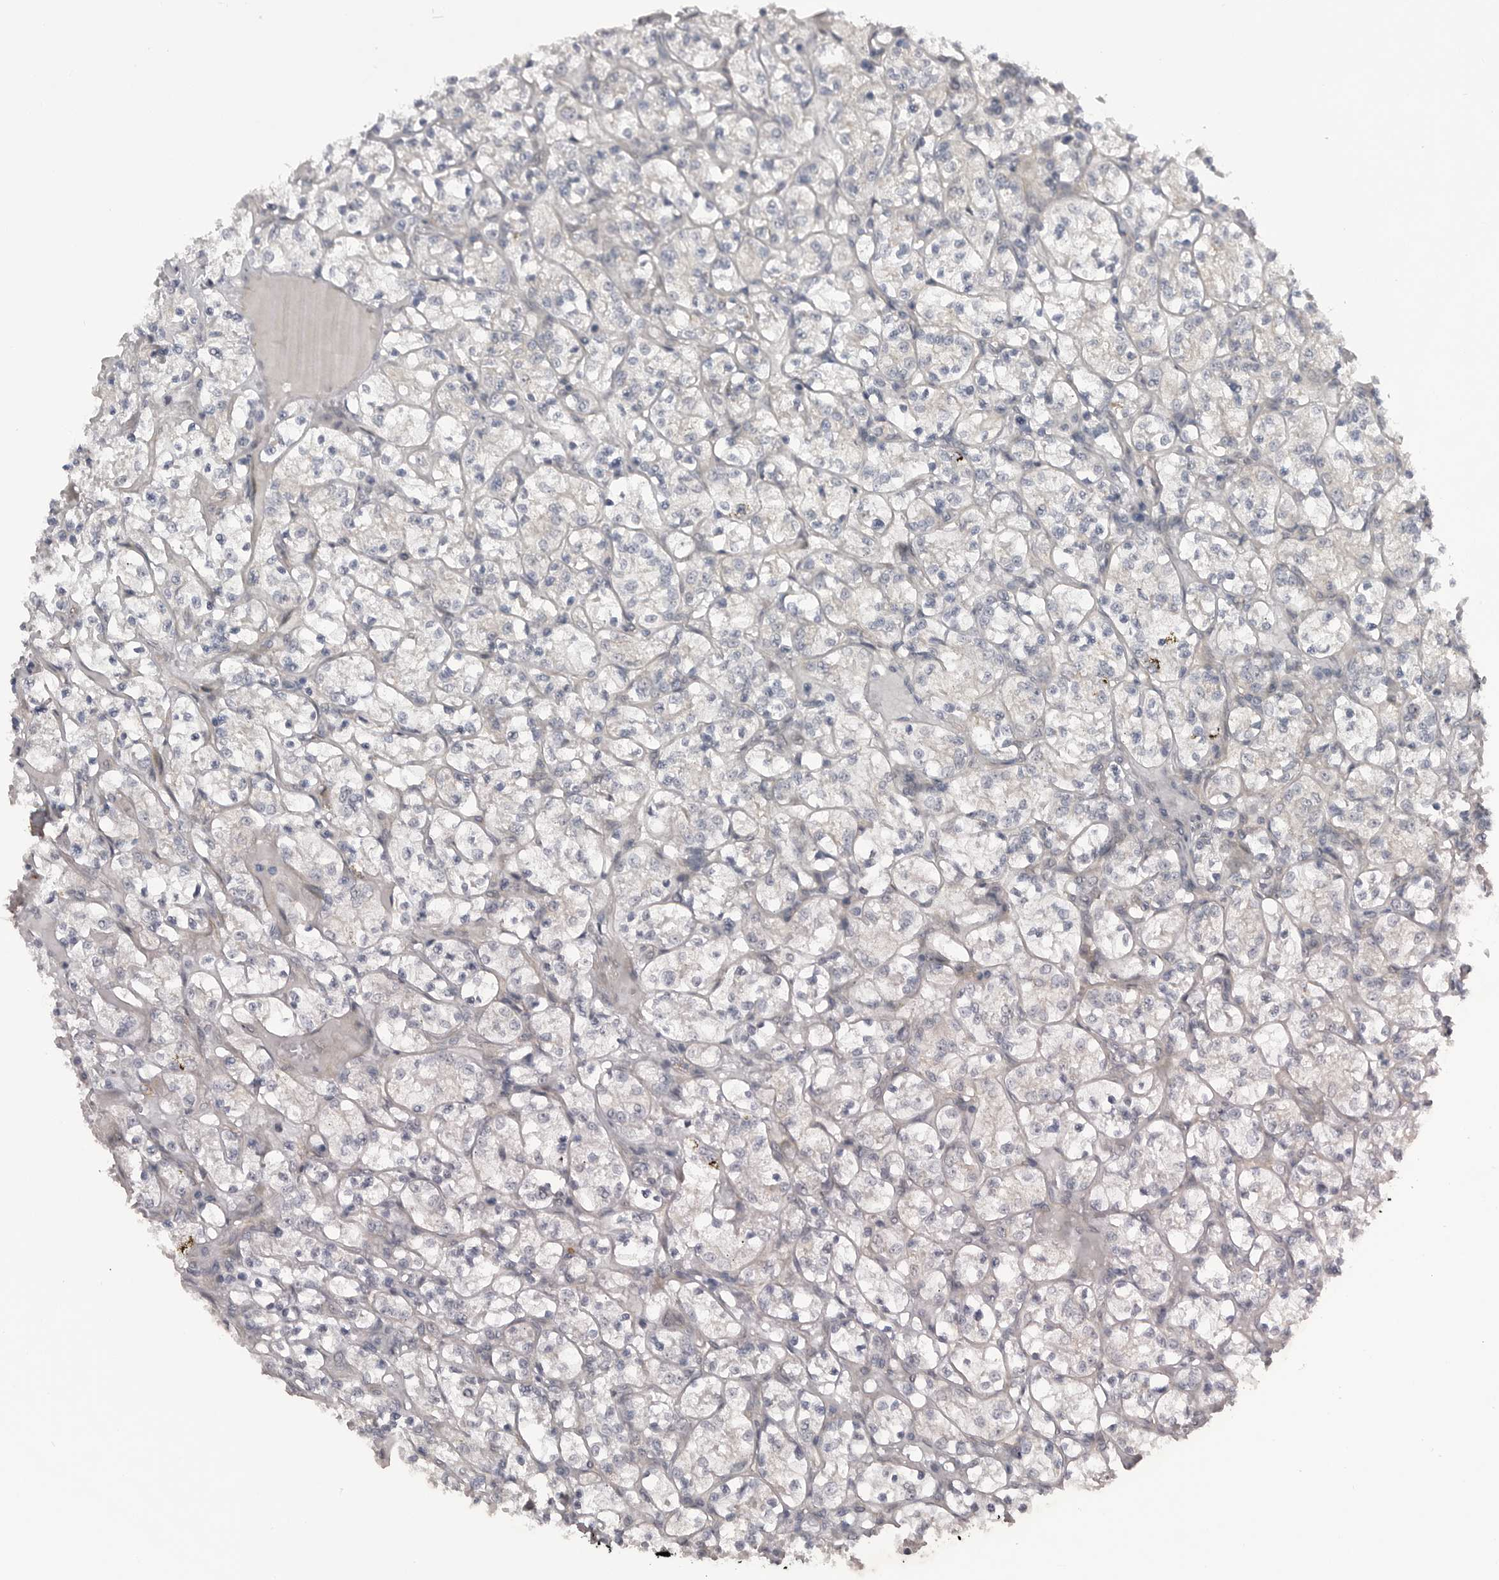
{"staining": {"intensity": "negative", "quantity": "none", "location": "none"}, "tissue": "renal cancer", "cell_type": "Tumor cells", "image_type": "cancer", "snomed": [{"axis": "morphology", "description": "Adenocarcinoma, NOS"}, {"axis": "topography", "description": "Kidney"}], "caption": "An immunohistochemistry (IHC) photomicrograph of adenocarcinoma (renal) is shown. There is no staining in tumor cells of adenocarcinoma (renal).", "gene": "PDCL", "patient": {"sex": "female", "age": 69}}